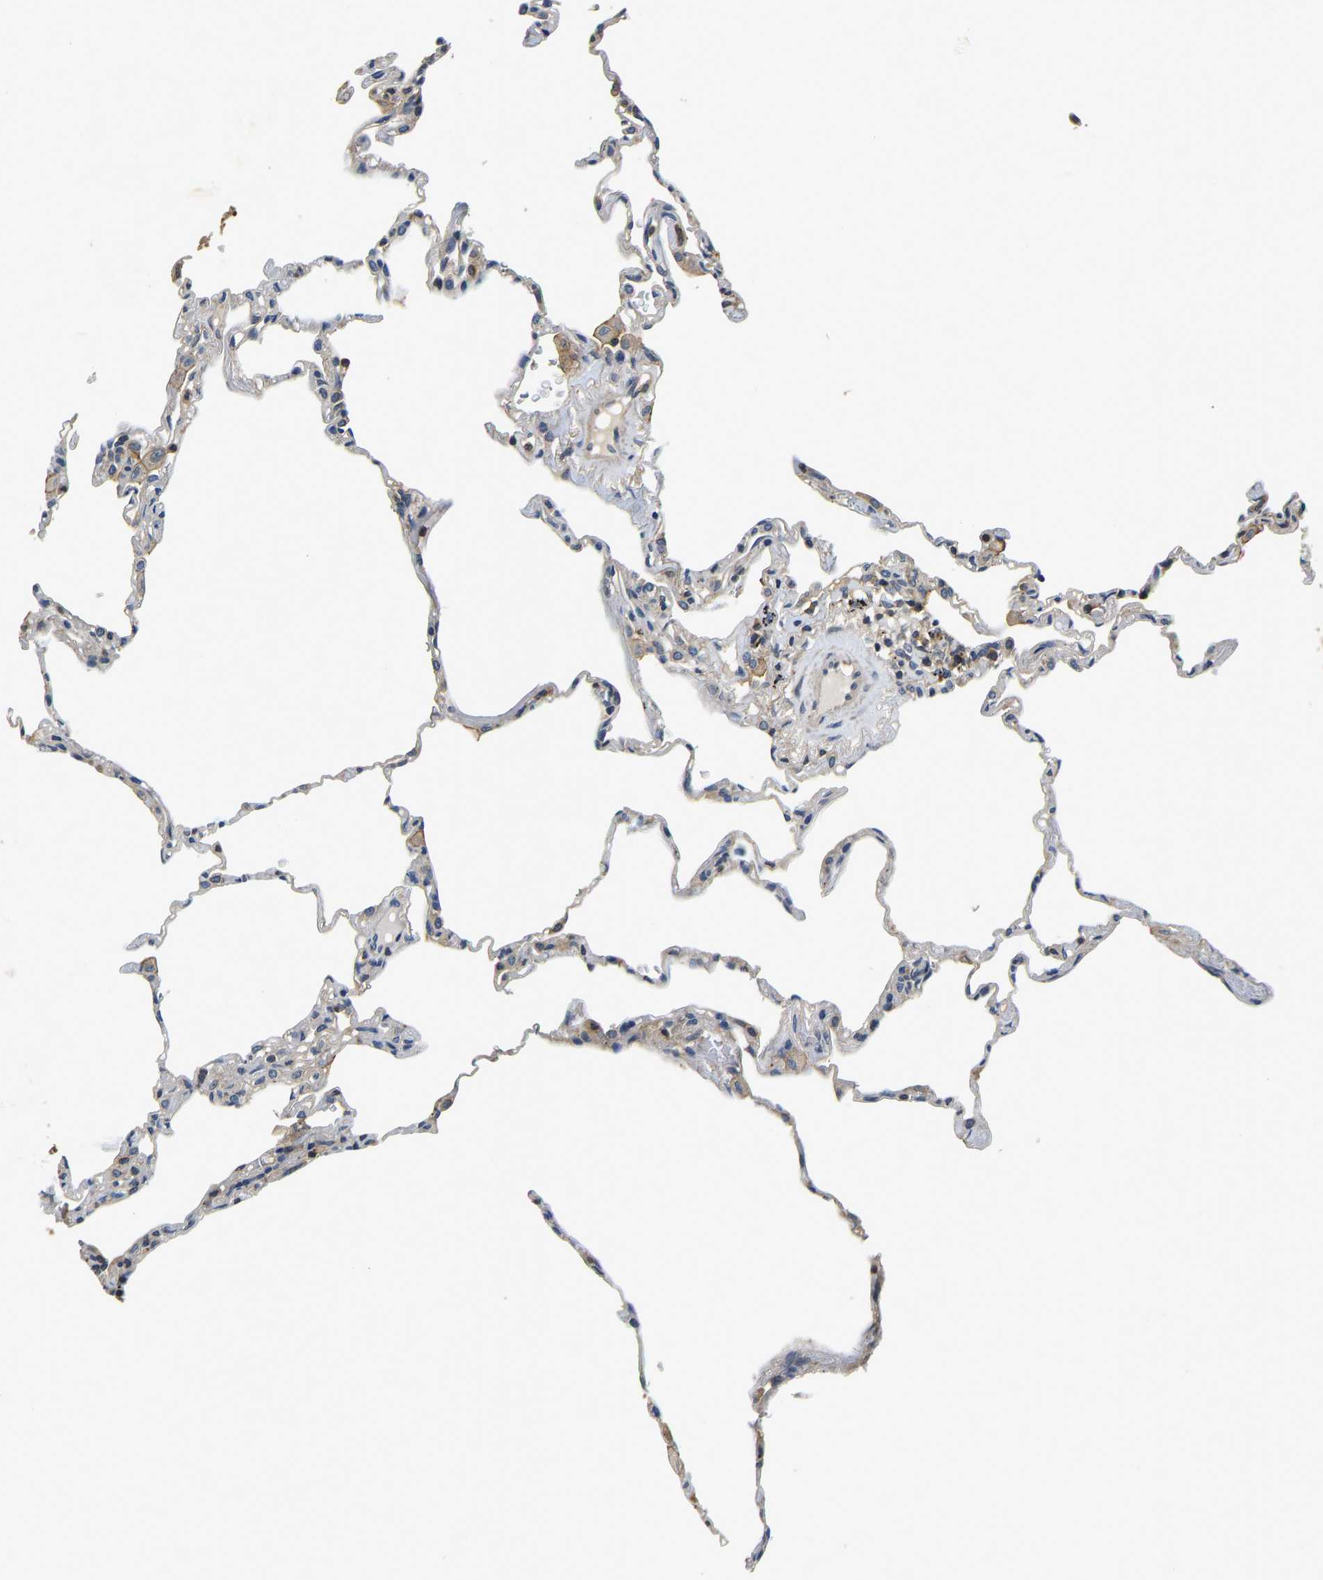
{"staining": {"intensity": "weak", "quantity": "<25%", "location": "cytoplasmic/membranous"}, "tissue": "lung", "cell_type": "Alveolar cells", "image_type": "normal", "snomed": [{"axis": "morphology", "description": "Normal tissue, NOS"}, {"axis": "topography", "description": "Lung"}], "caption": "The immunohistochemistry micrograph has no significant positivity in alveolar cells of lung.", "gene": "RESF1", "patient": {"sex": "male", "age": 59}}